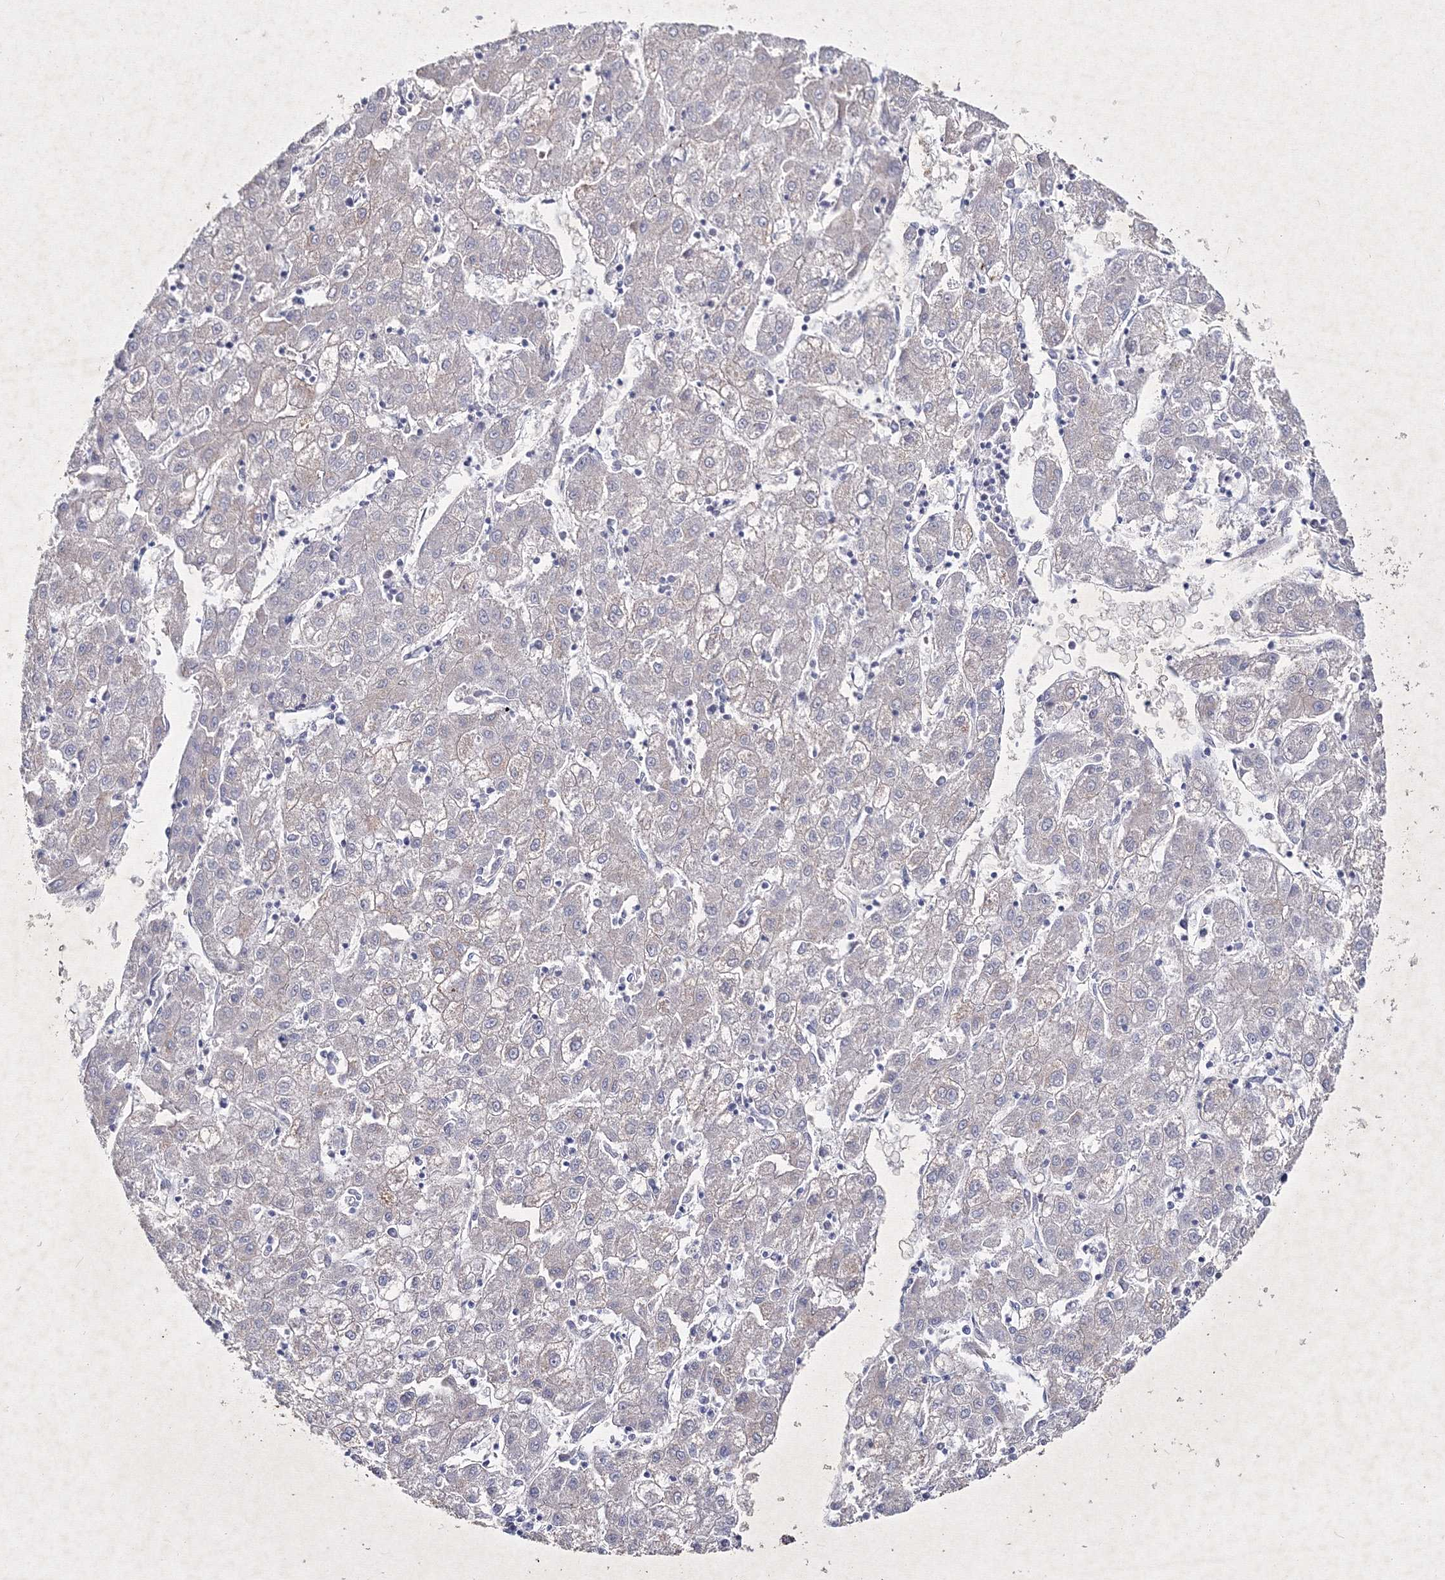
{"staining": {"intensity": "negative", "quantity": "none", "location": "none"}, "tissue": "liver cancer", "cell_type": "Tumor cells", "image_type": "cancer", "snomed": [{"axis": "morphology", "description": "Carcinoma, Hepatocellular, NOS"}, {"axis": "topography", "description": "Liver"}], "caption": "Immunohistochemistry (IHC) micrograph of human liver cancer stained for a protein (brown), which exhibits no staining in tumor cells. (DAB immunohistochemistry, high magnification).", "gene": "SMIM29", "patient": {"sex": "male", "age": 72}}